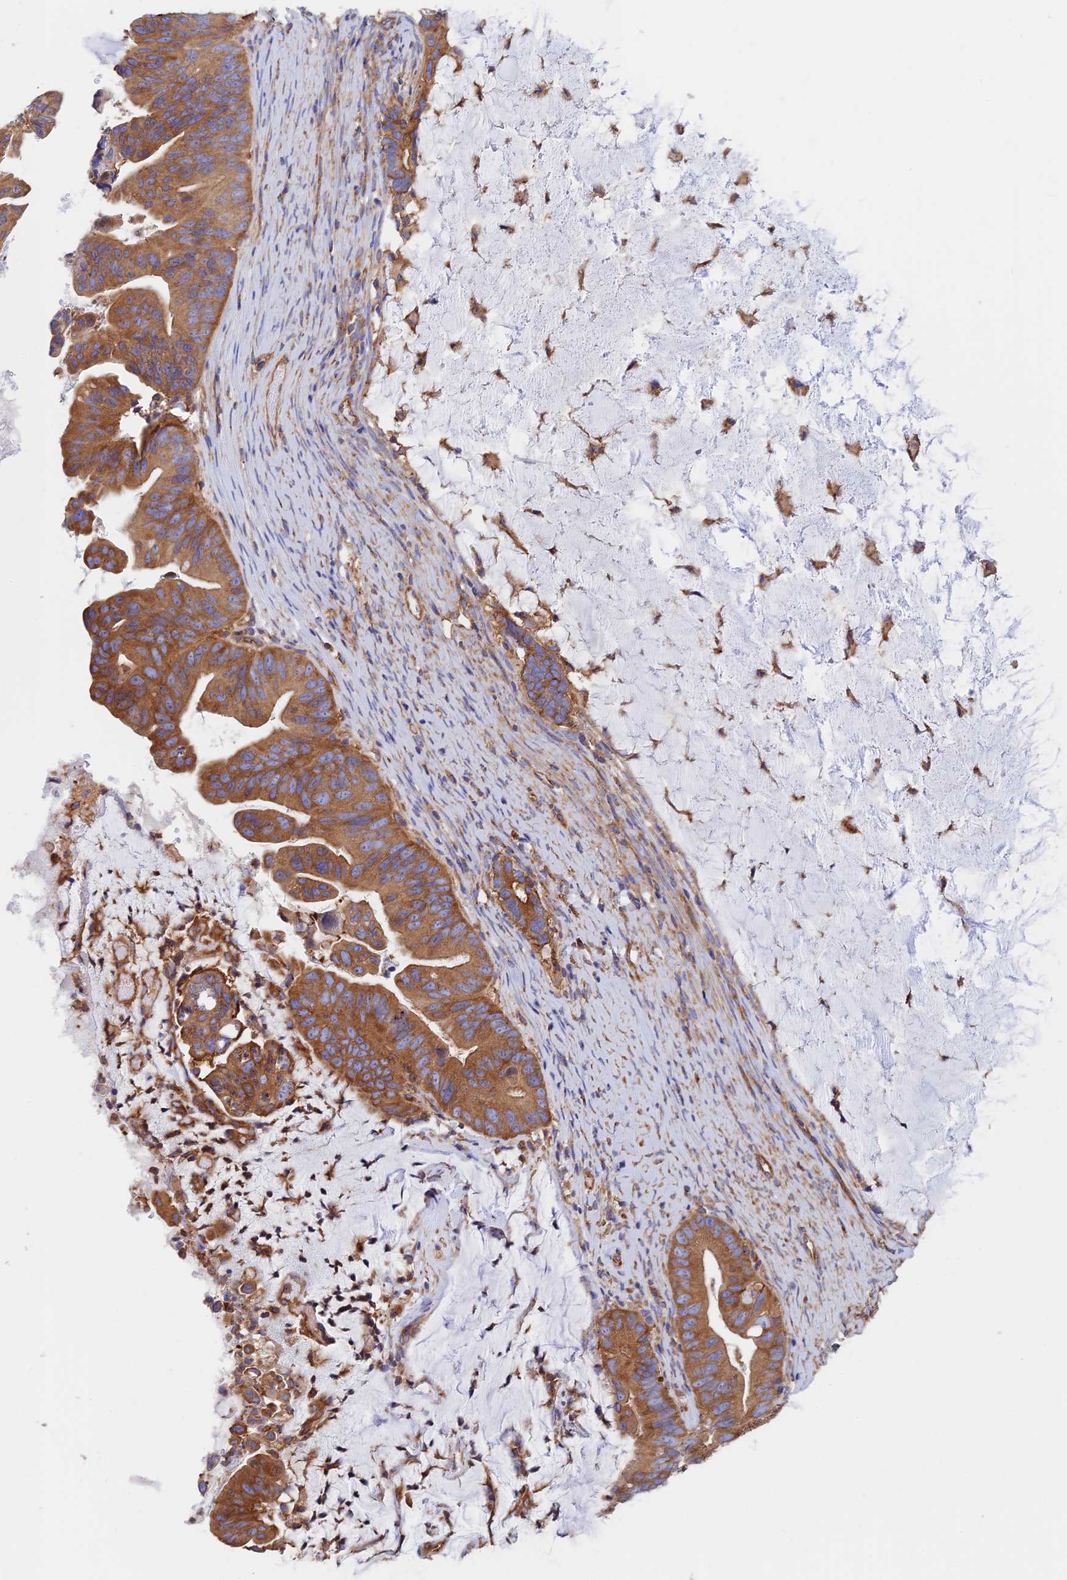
{"staining": {"intensity": "strong", "quantity": ">75%", "location": "cytoplasmic/membranous"}, "tissue": "ovarian cancer", "cell_type": "Tumor cells", "image_type": "cancer", "snomed": [{"axis": "morphology", "description": "Cystadenocarcinoma, mucinous, NOS"}, {"axis": "topography", "description": "Ovary"}], "caption": "Immunohistochemistry of human mucinous cystadenocarcinoma (ovarian) shows high levels of strong cytoplasmic/membranous staining in approximately >75% of tumor cells.", "gene": "DCTN2", "patient": {"sex": "female", "age": 61}}